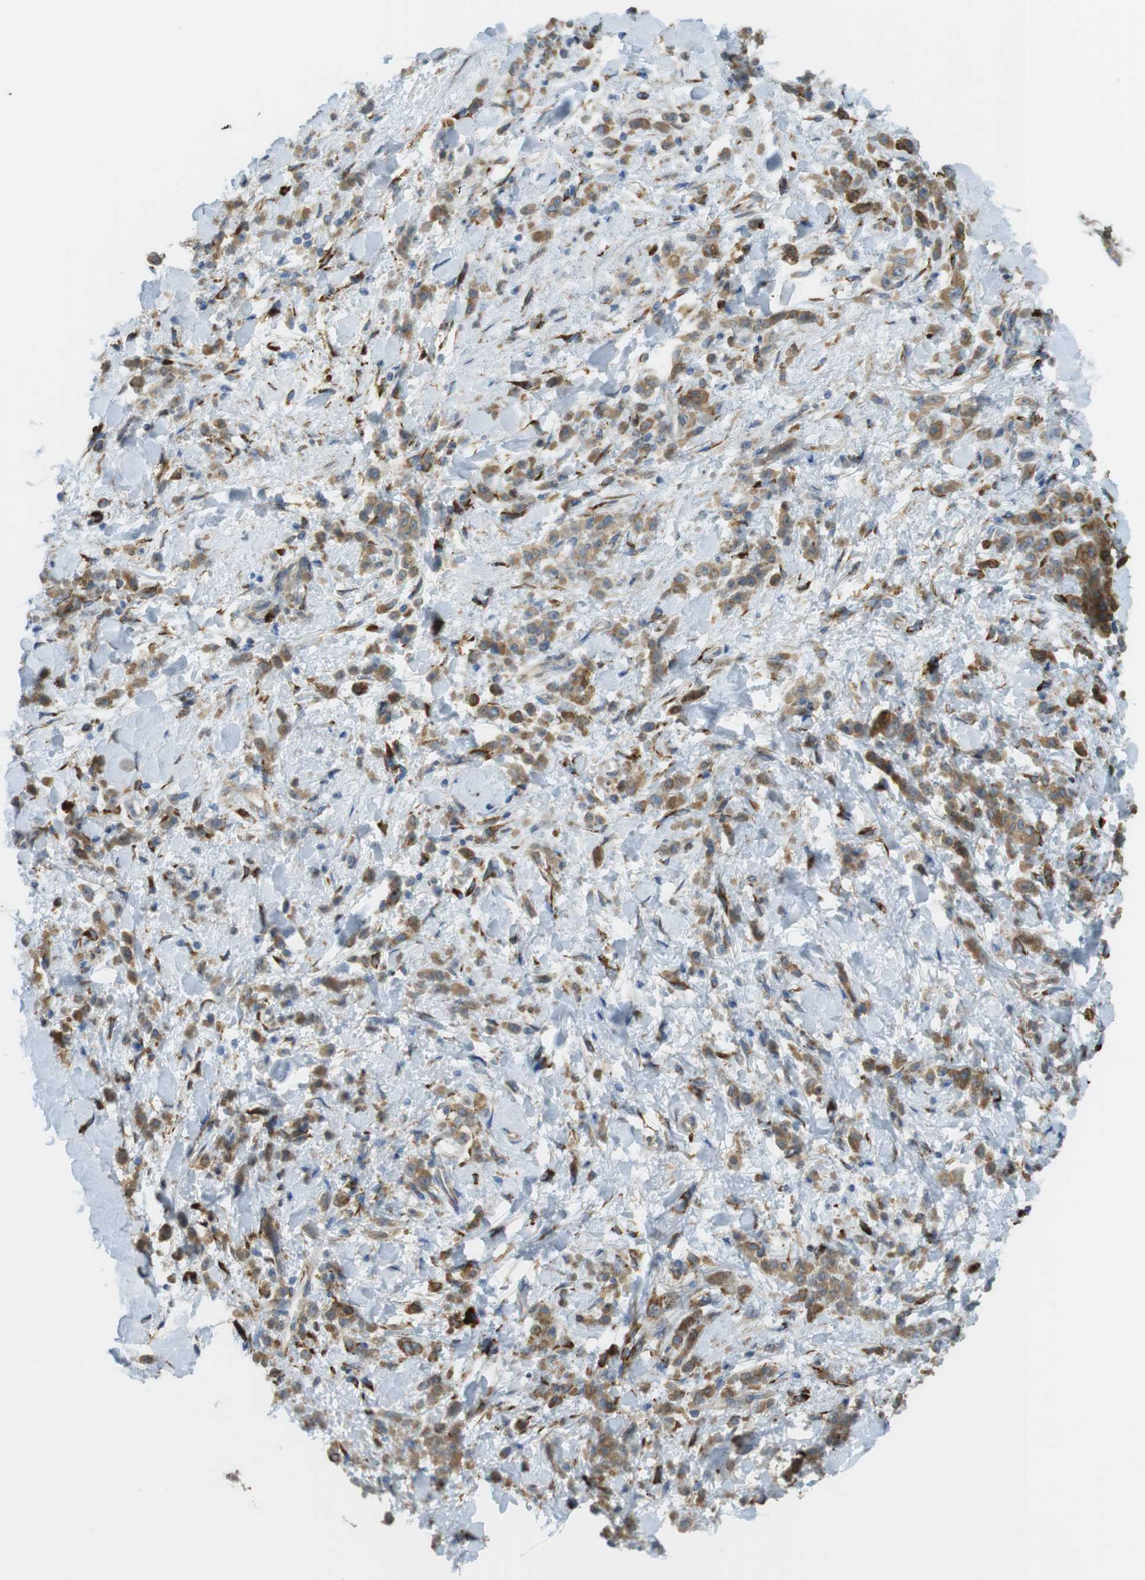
{"staining": {"intensity": "weak", "quantity": ">75%", "location": "cytoplasmic/membranous"}, "tissue": "stomach cancer", "cell_type": "Tumor cells", "image_type": "cancer", "snomed": [{"axis": "morphology", "description": "Normal tissue, NOS"}, {"axis": "morphology", "description": "Adenocarcinoma, NOS"}, {"axis": "topography", "description": "Stomach"}], "caption": "This histopathology image reveals stomach adenocarcinoma stained with IHC to label a protein in brown. The cytoplasmic/membranous of tumor cells show weak positivity for the protein. Nuclei are counter-stained blue.", "gene": "MBOAT2", "patient": {"sex": "male", "age": 82}}